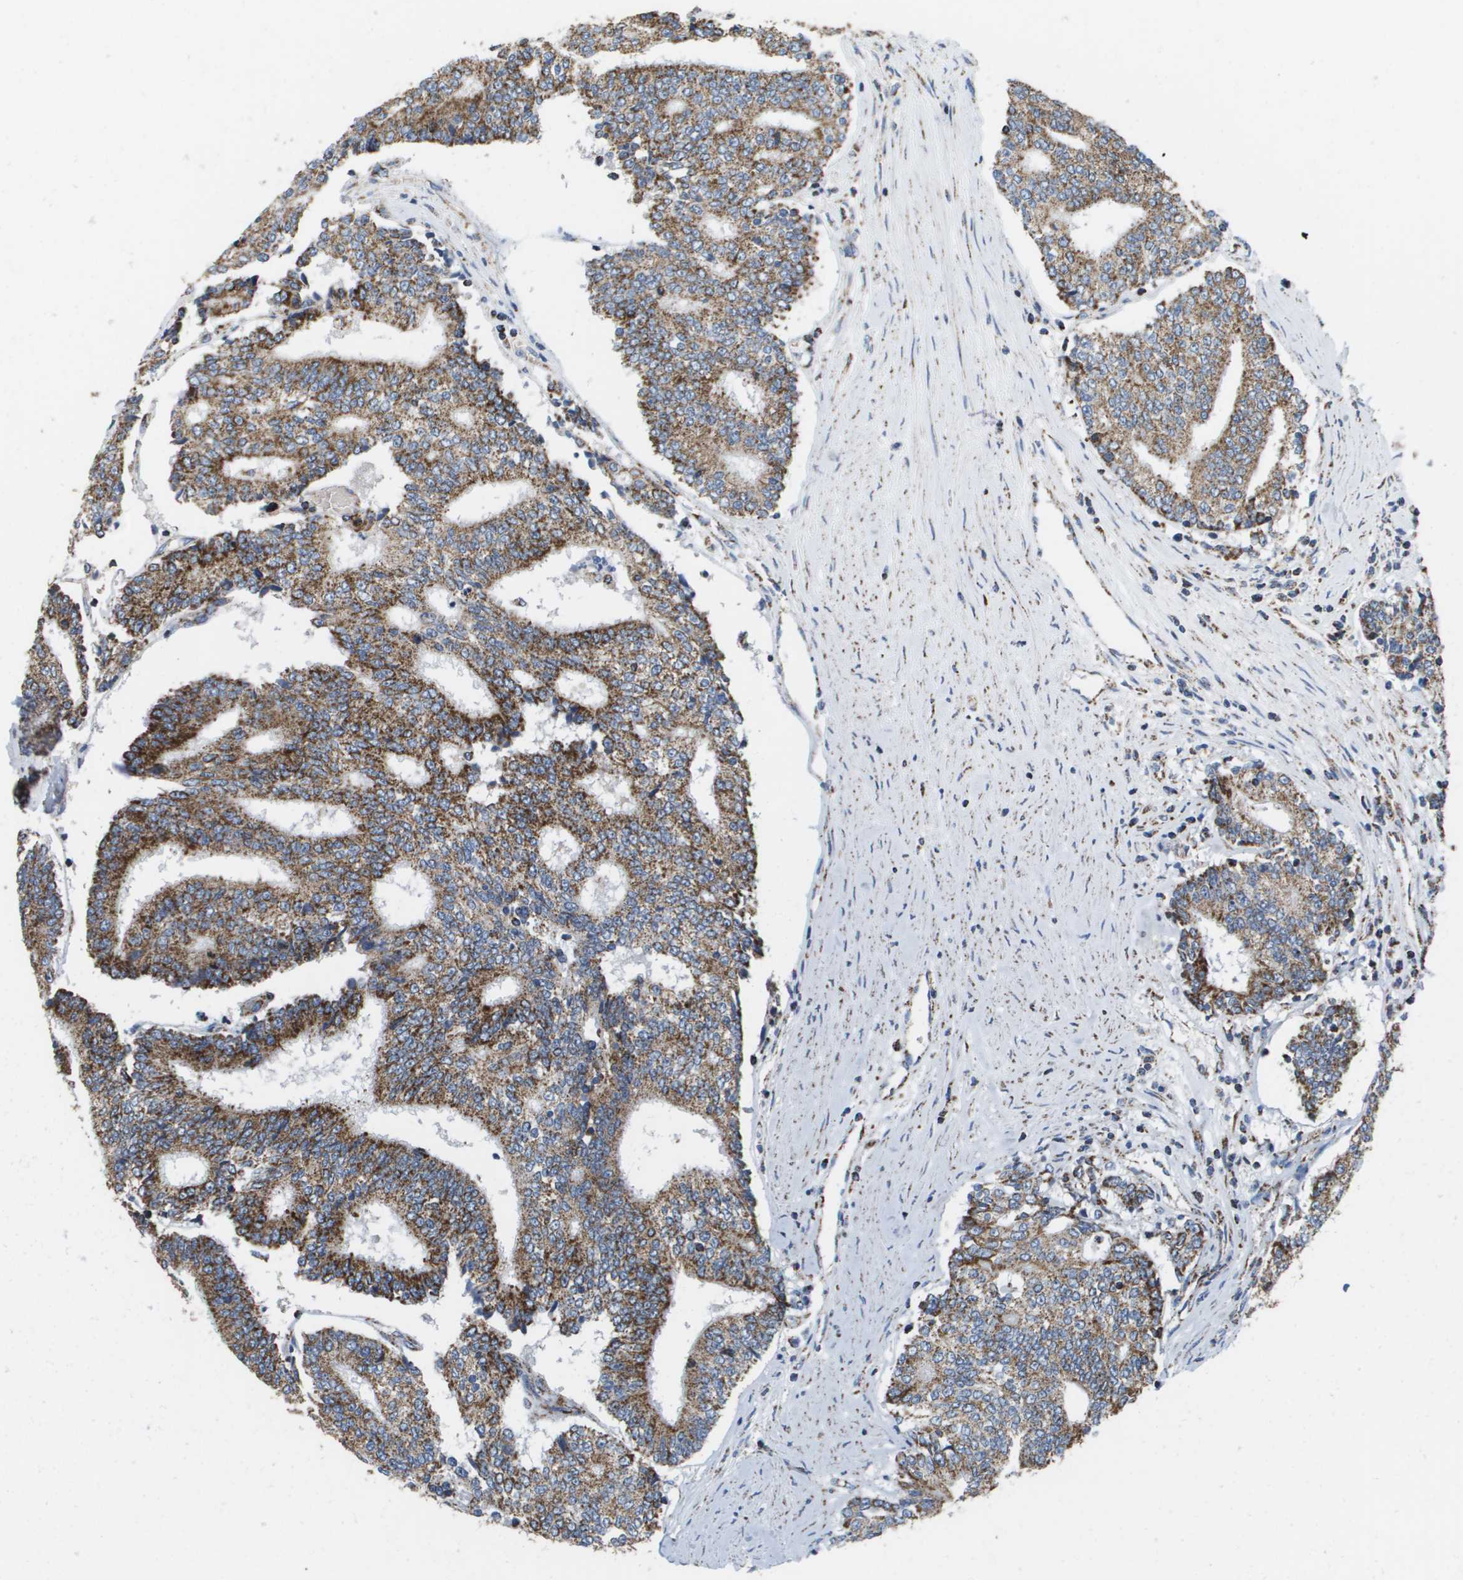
{"staining": {"intensity": "strong", "quantity": ">75%", "location": "cytoplasmic/membranous"}, "tissue": "prostate cancer", "cell_type": "Tumor cells", "image_type": "cancer", "snomed": [{"axis": "morphology", "description": "Normal tissue, NOS"}, {"axis": "morphology", "description": "Adenocarcinoma, High grade"}, {"axis": "topography", "description": "Prostate"}, {"axis": "topography", "description": "Seminal veicle"}], "caption": "Prostate cancer was stained to show a protein in brown. There is high levels of strong cytoplasmic/membranous staining in approximately >75% of tumor cells.", "gene": "ATP5F1B", "patient": {"sex": "male", "age": 55}}